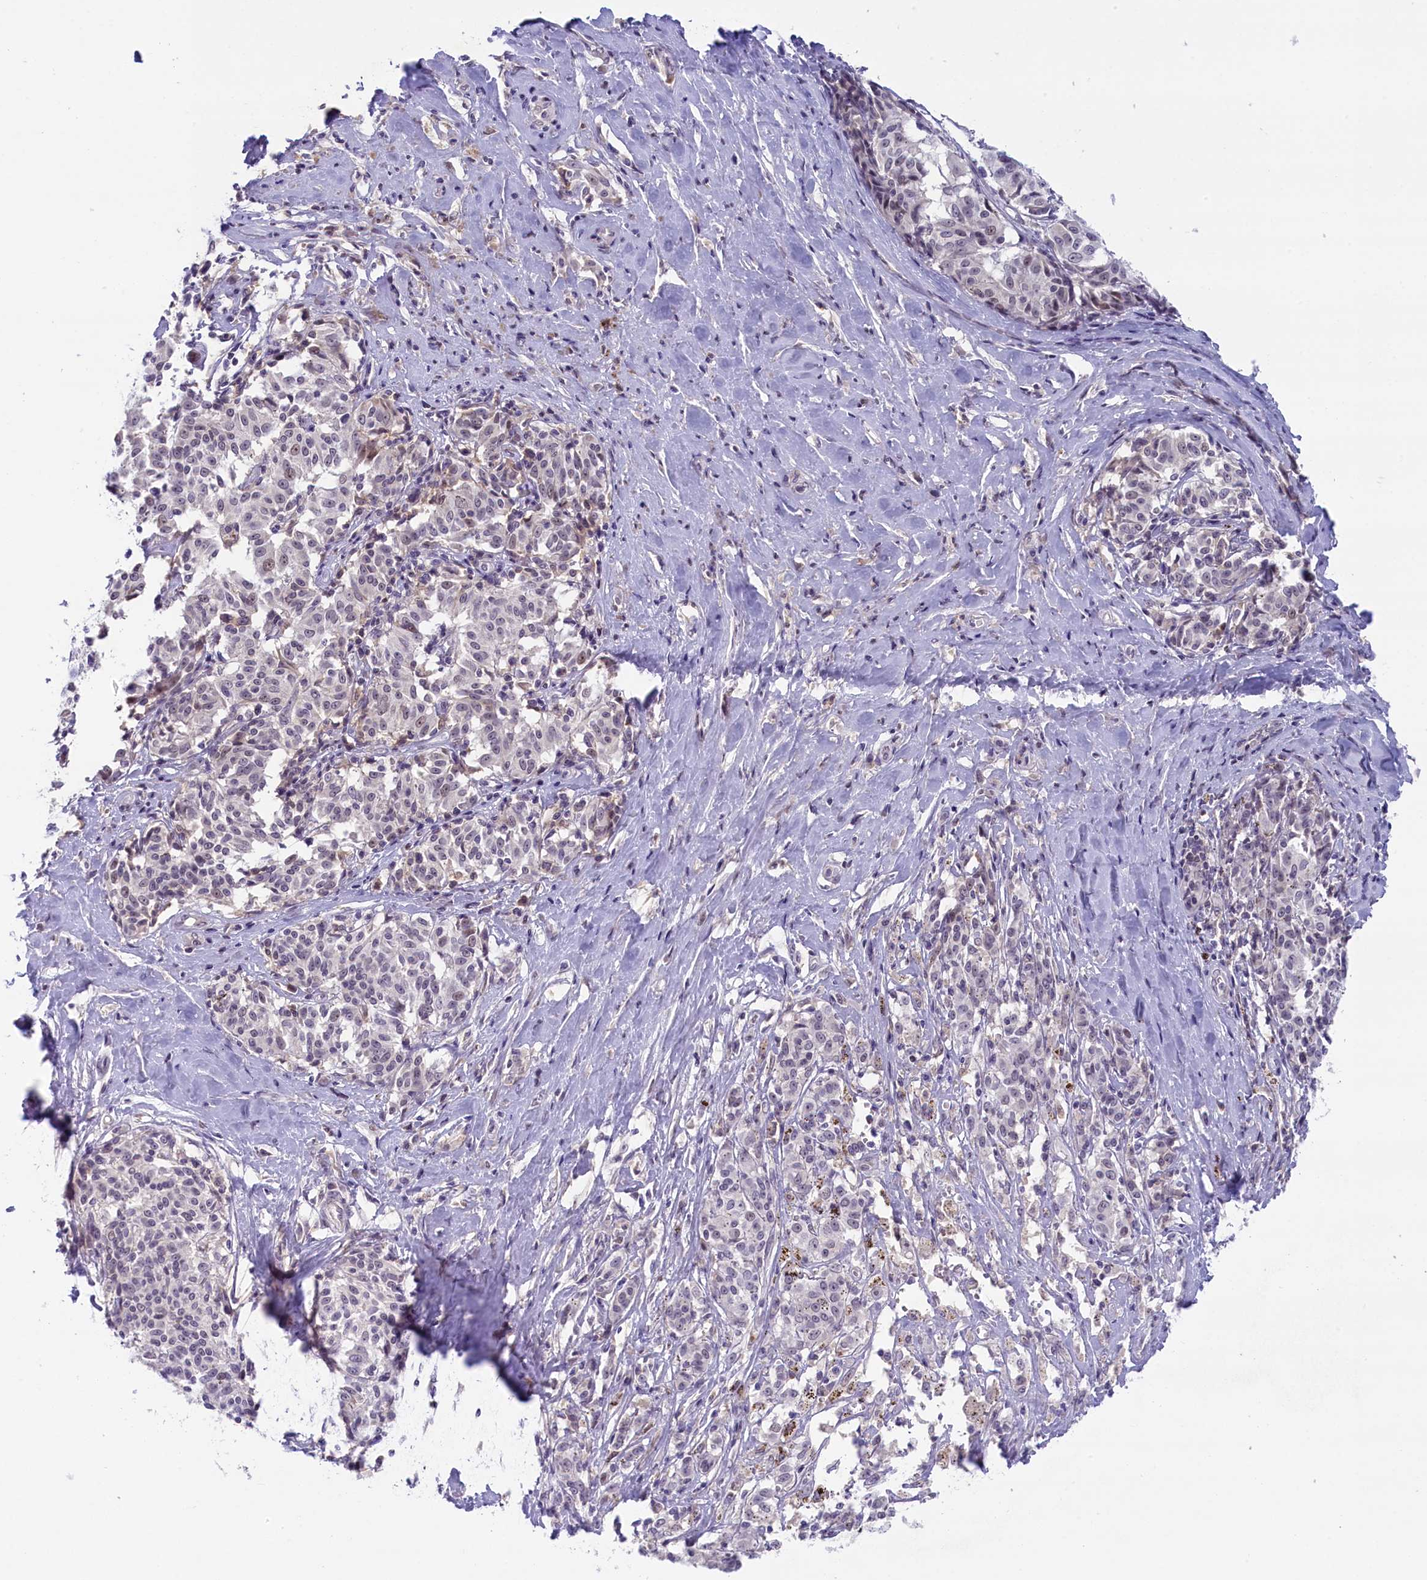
{"staining": {"intensity": "negative", "quantity": "none", "location": "none"}, "tissue": "melanoma", "cell_type": "Tumor cells", "image_type": "cancer", "snomed": [{"axis": "morphology", "description": "Malignant melanoma, NOS"}, {"axis": "topography", "description": "Skin"}], "caption": "Tumor cells show no significant protein staining in malignant melanoma.", "gene": "CRAMP1", "patient": {"sex": "female", "age": 72}}